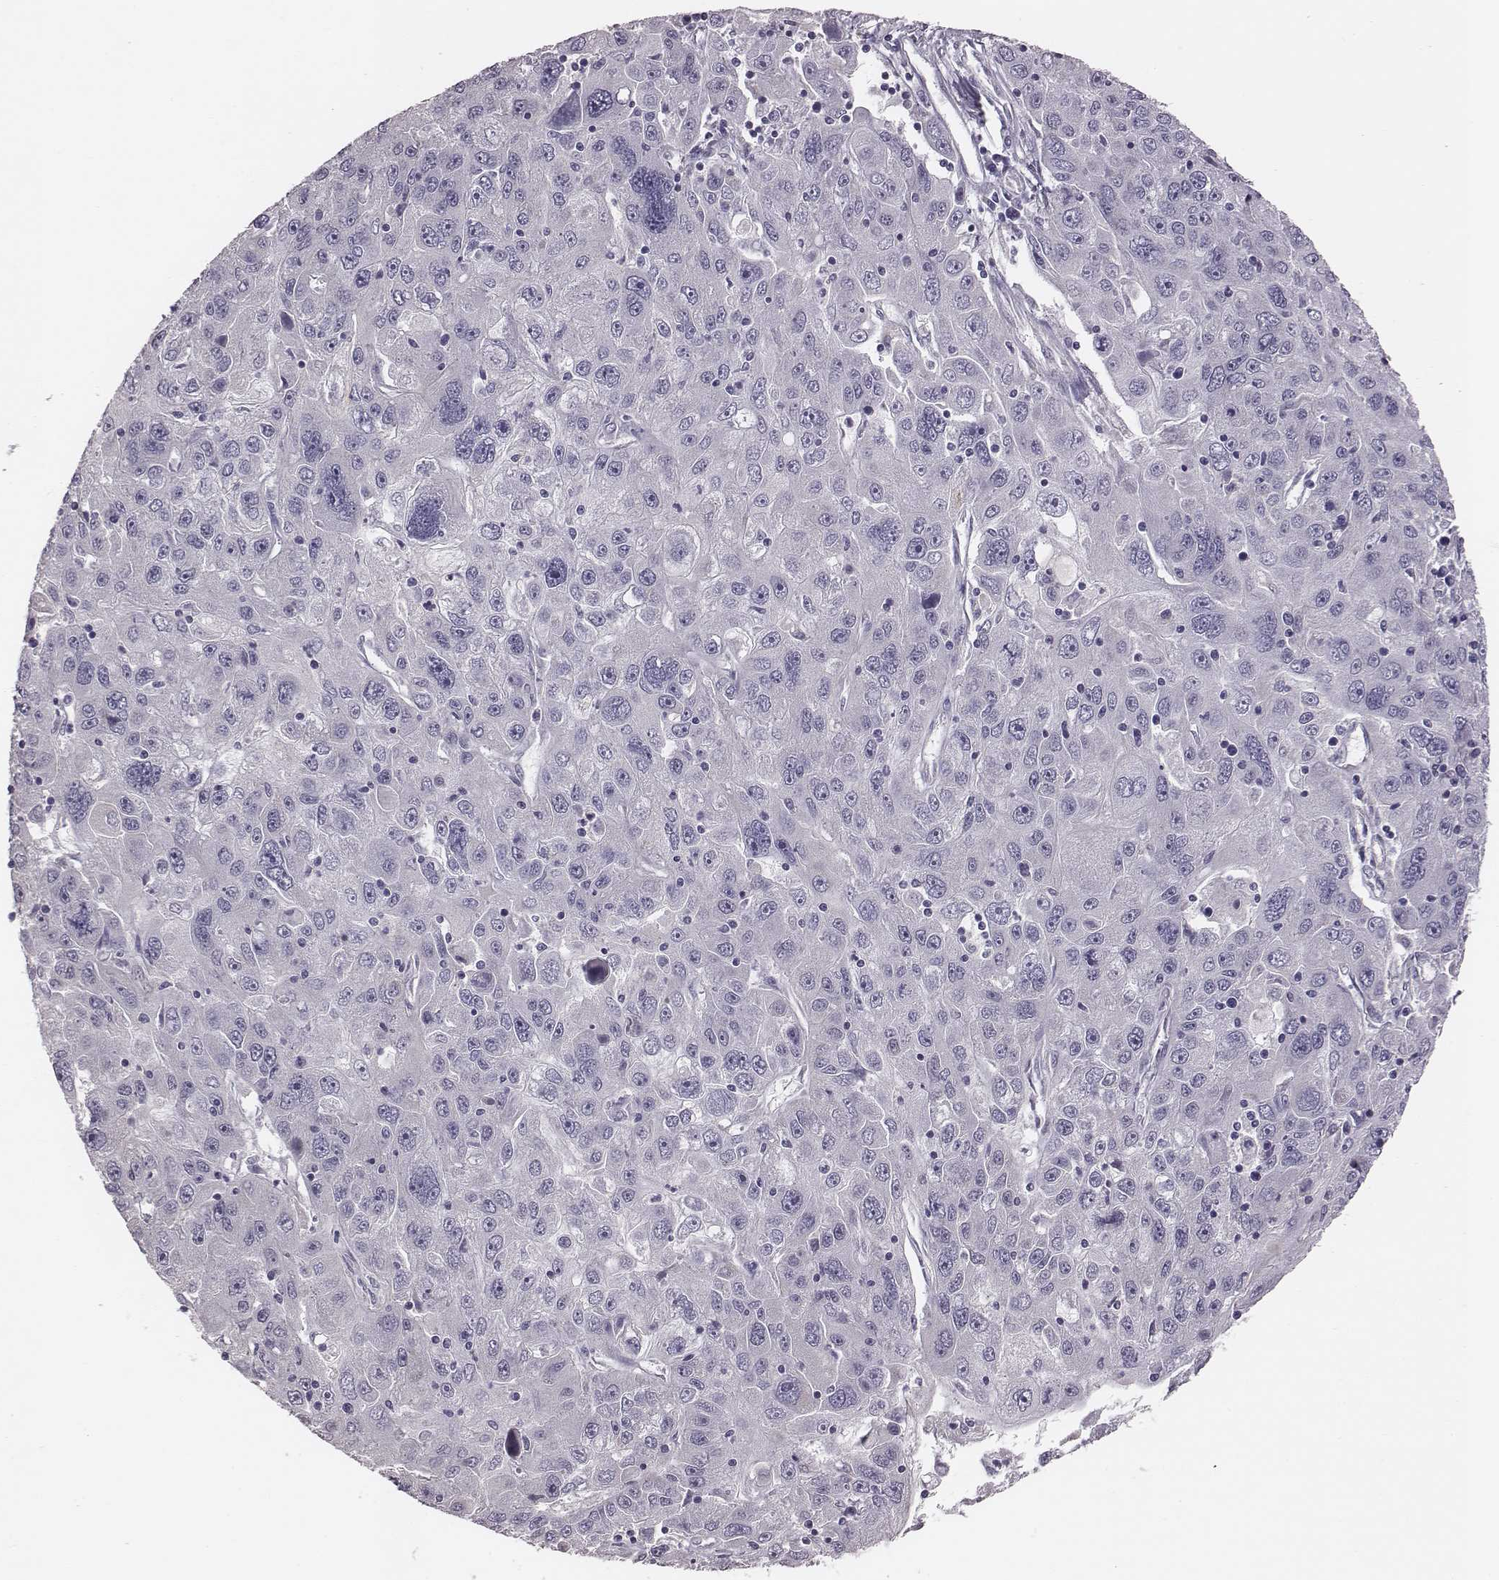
{"staining": {"intensity": "negative", "quantity": "none", "location": "none"}, "tissue": "stomach cancer", "cell_type": "Tumor cells", "image_type": "cancer", "snomed": [{"axis": "morphology", "description": "Adenocarcinoma, NOS"}, {"axis": "topography", "description": "Stomach"}], "caption": "Immunohistochemical staining of human stomach adenocarcinoma shows no significant staining in tumor cells.", "gene": "SCARF1", "patient": {"sex": "male", "age": 56}}